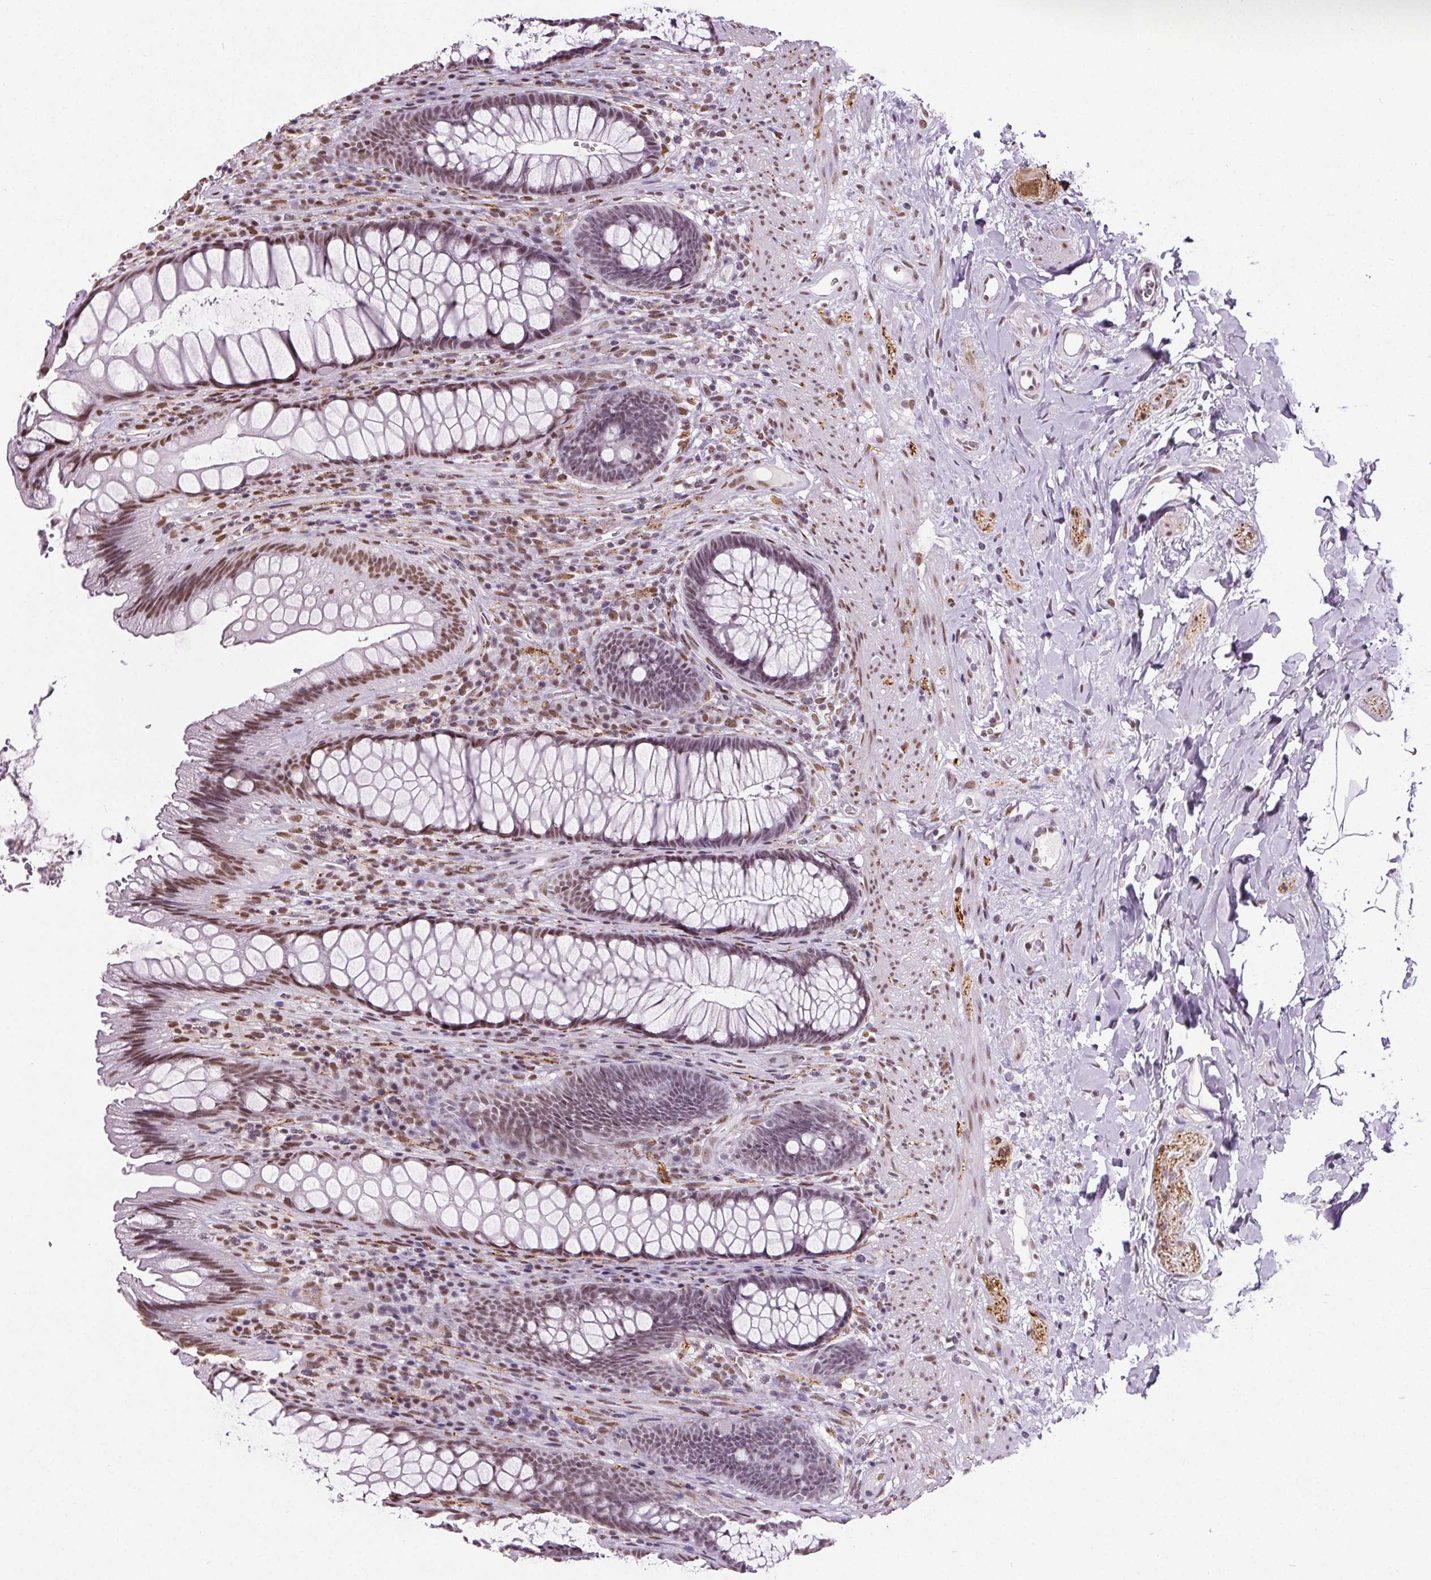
{"staining": {"intensity": "moderate", "quantity": "25%-75%", "location": "nuclear"}, "tissue": "rectum", "cell_type": "Glandular cells", "image_type": "normal", "snomed": [{"axis": "morphology", "description": "Normal tissue, NOS"}, {"axis": "topography", "description": "Rectum"}], "caption": "Immunohistochemical staining of benign rectum displays 25%-75% levels of moderate nuclear protein expression in approximately 25%-75% of glandular cells.", "gene": "GP6", "patient": {"sex": "male", "age": 53}}